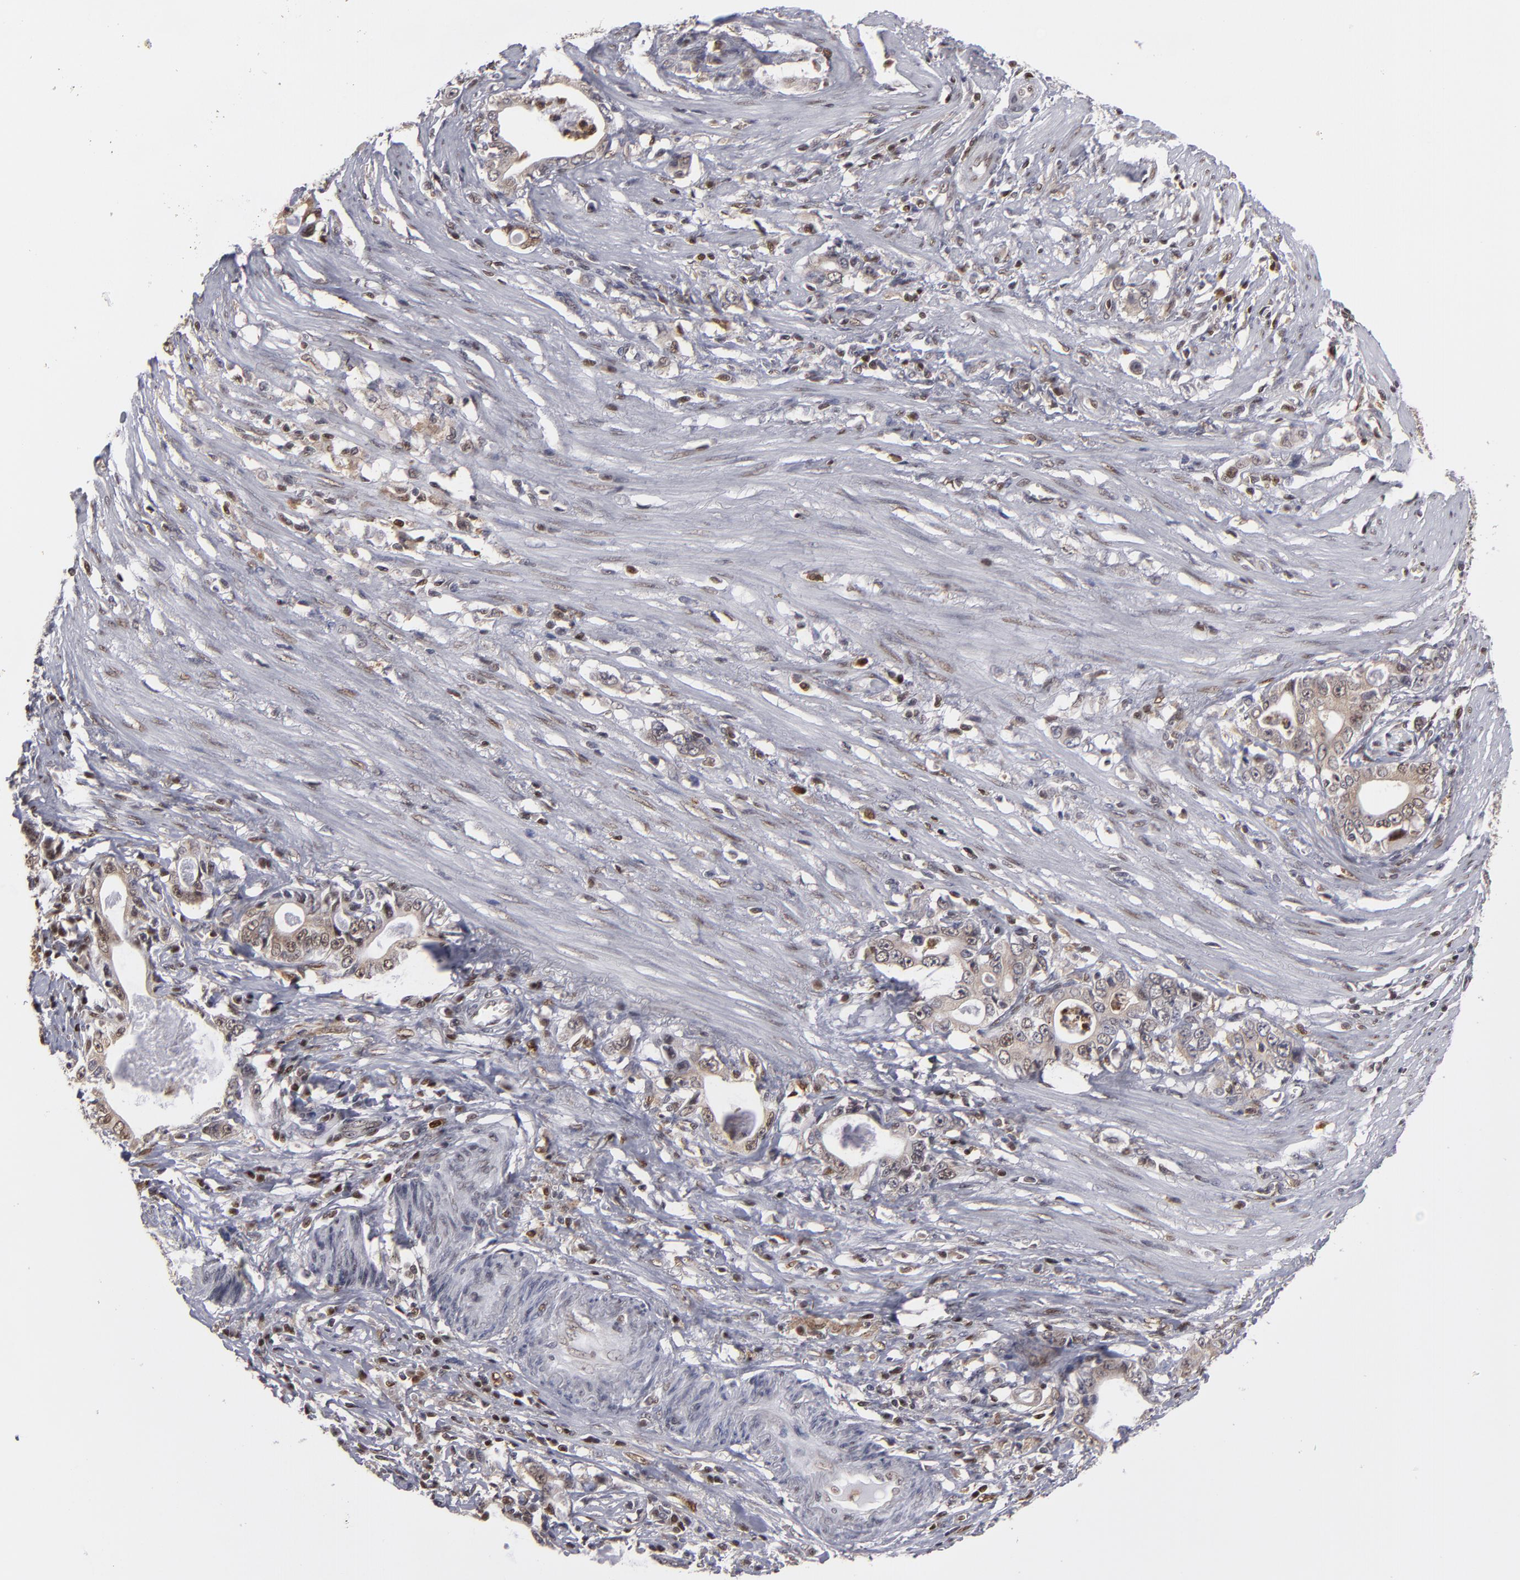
{"staining": {"intensity": "weak", "quantity": "25%-75%", "location": "cytoplasmic/membranous,nuclear"}, "tissue": "stomach cancer", "cell_type": "Tumor cells", "image_type": "cancer", "snomed": [{"axis": "morphology", "description": "Adenocarcinoma, NOS"}, {"axis": "topography", "description": "Stomach, lower"}], "caption": "Immunohistochemical staining of human stomach cancer (adenocarcinoma) exhibits low levels of weak cytoplasmic/membranous and nuclear protein positivity in approximately 25%-75% of tumor cells.", "gene": "GSR", "patient": {"sex": "female", "age": 72}}